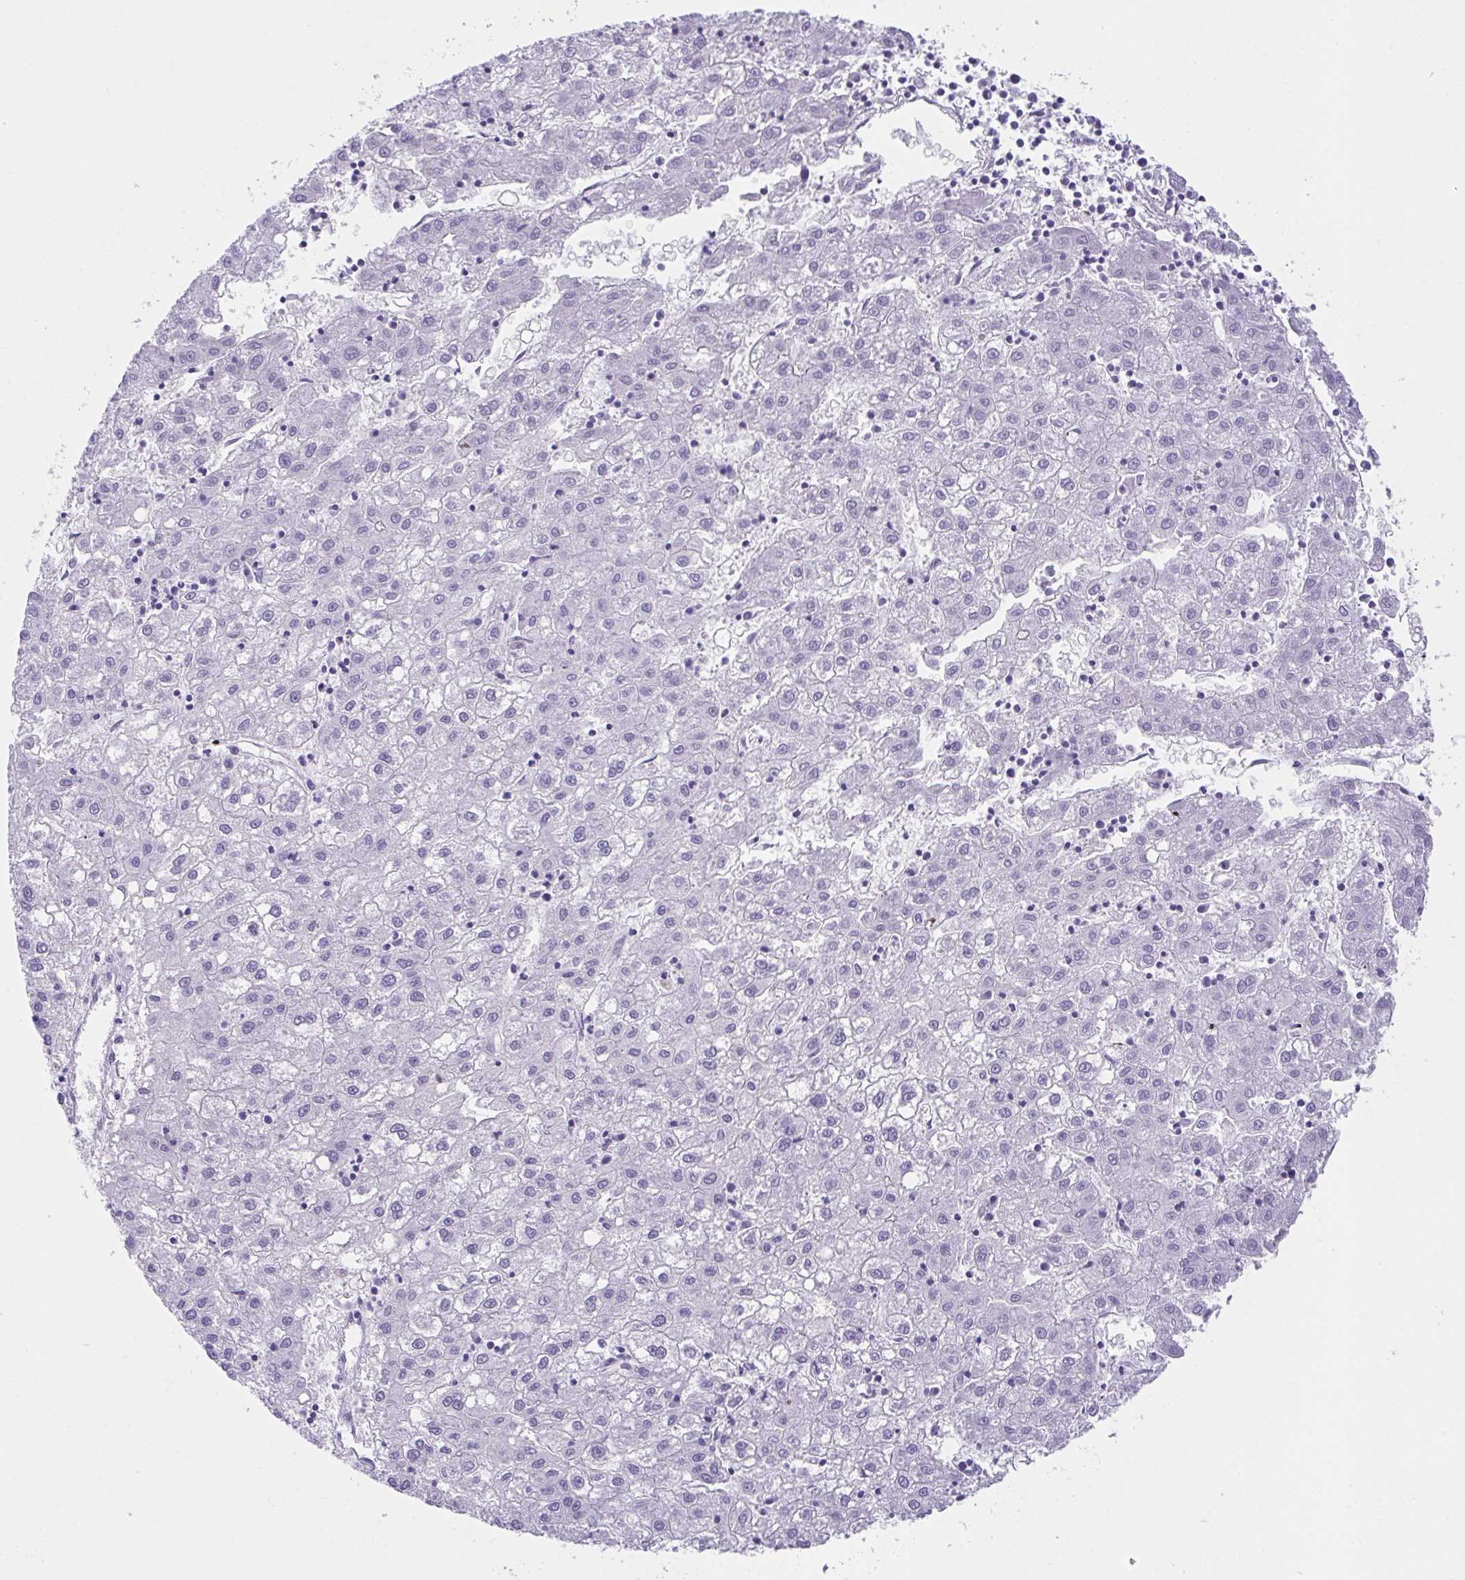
{"staining": {"intensity": "negative", "quantity": "none", "location": "none"}, "tissue": "liver cancer", "cell_type": "Tumor cells", "image_type": "cancer", "snomed": [{"axis": "morphology", "description": "Carcinoma, Hepatocellular, NOS"}, {"axis": "topography", "description": "Liver"}], "caption": "DAB (3,3'-diaminobenzidine) immunohistochemical staining of human hepatocellular carcinoma (liver) reveals no significant expression in tumor cells. (DAB immunohistochemistry, high magnification).", "gene": "AVIL", "patient": {"sex": "male", "age": 72}}